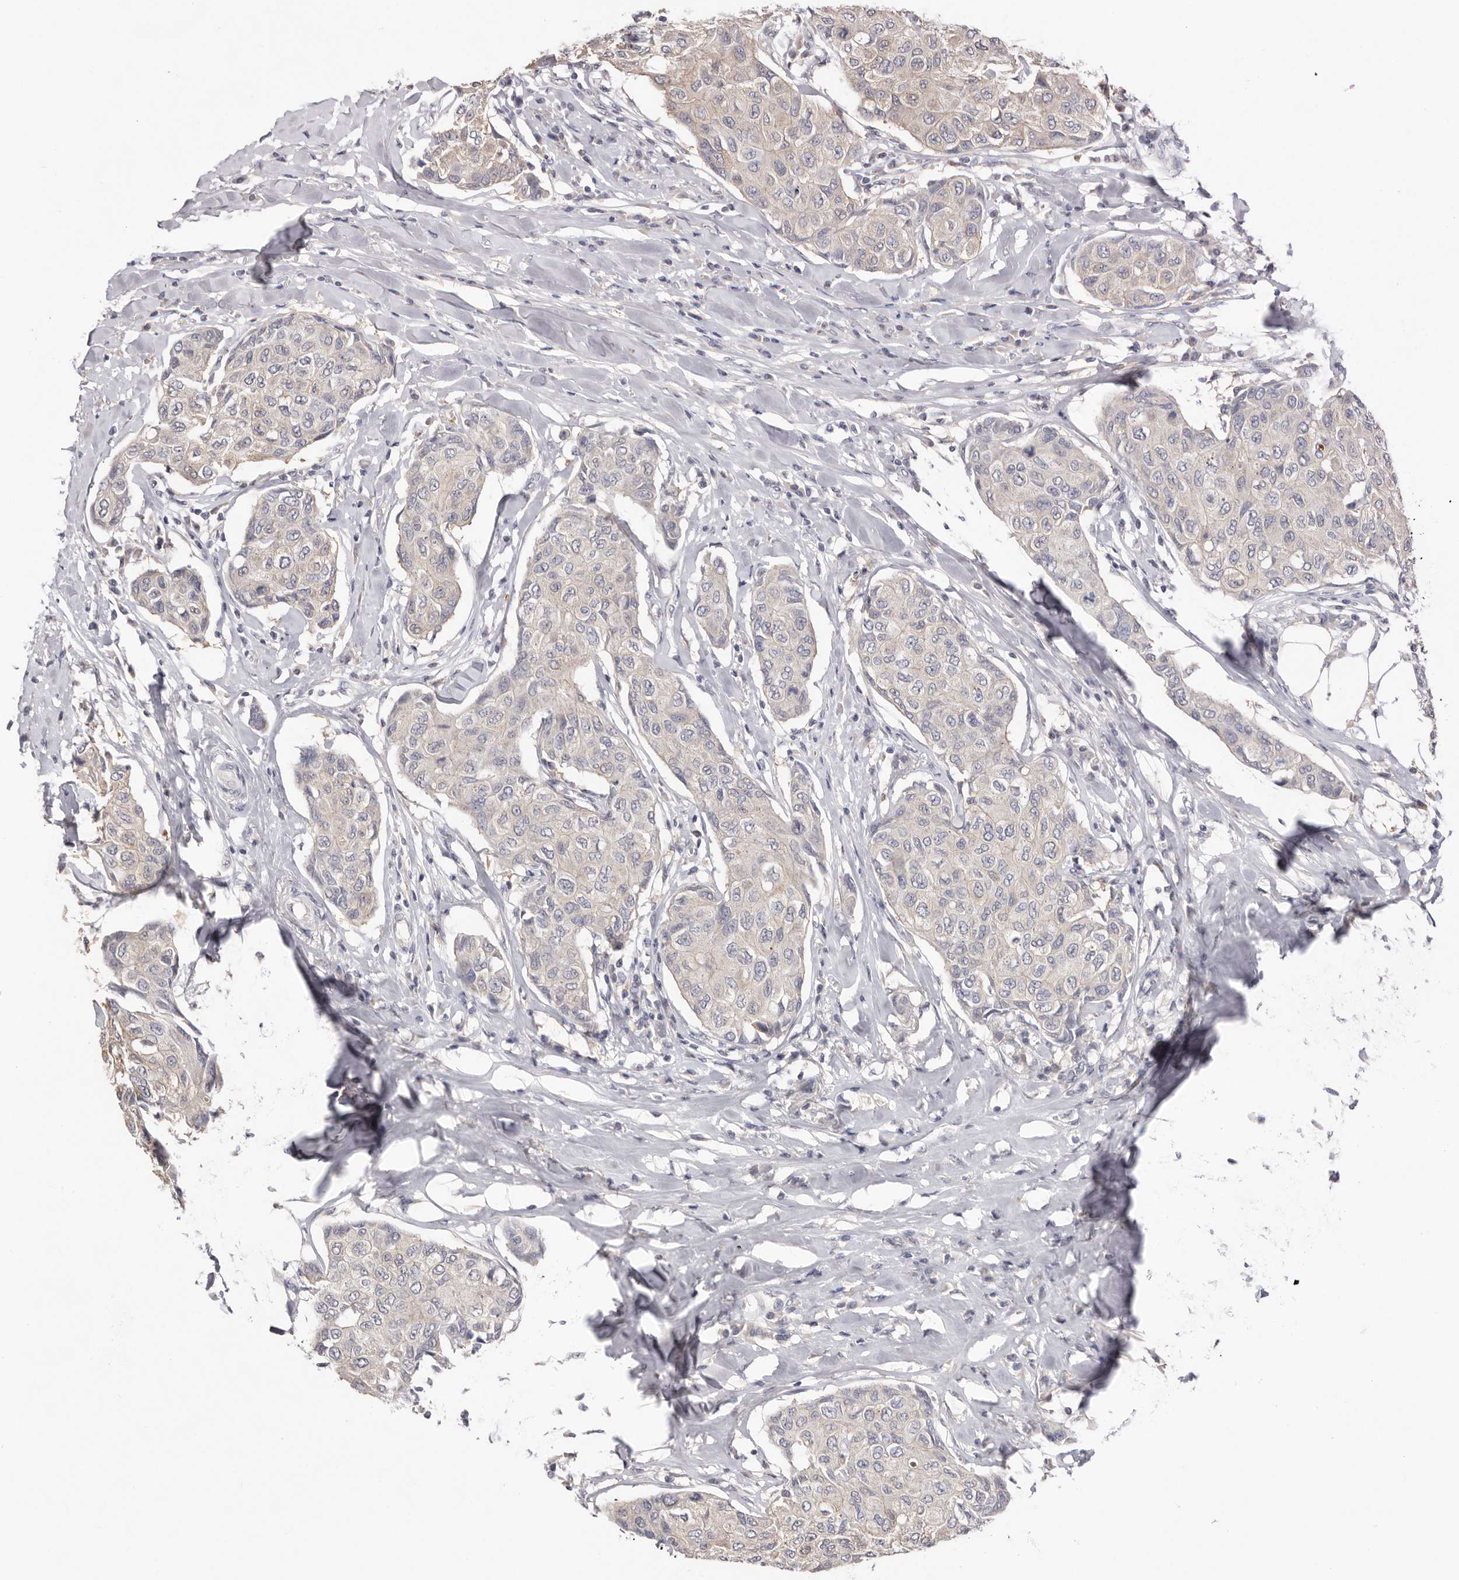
{"staining": {"intensity": "negative", "quantity": "none", "location": "none"}, "tissue": "breast cancer", "cell_type": "Tumor cells", "image_type": "cancer", "snomed": [{"axis": "morphology", "description": "Duct carcinoma"}, {"axis": "topography", "description": "Breast"}], "caption": "The IHC photomicrograph has no significant staining in tumor cells of breast cancer tissue.", "gene": "DOP1A", "patient": {"sex": "female", "age": 80}}